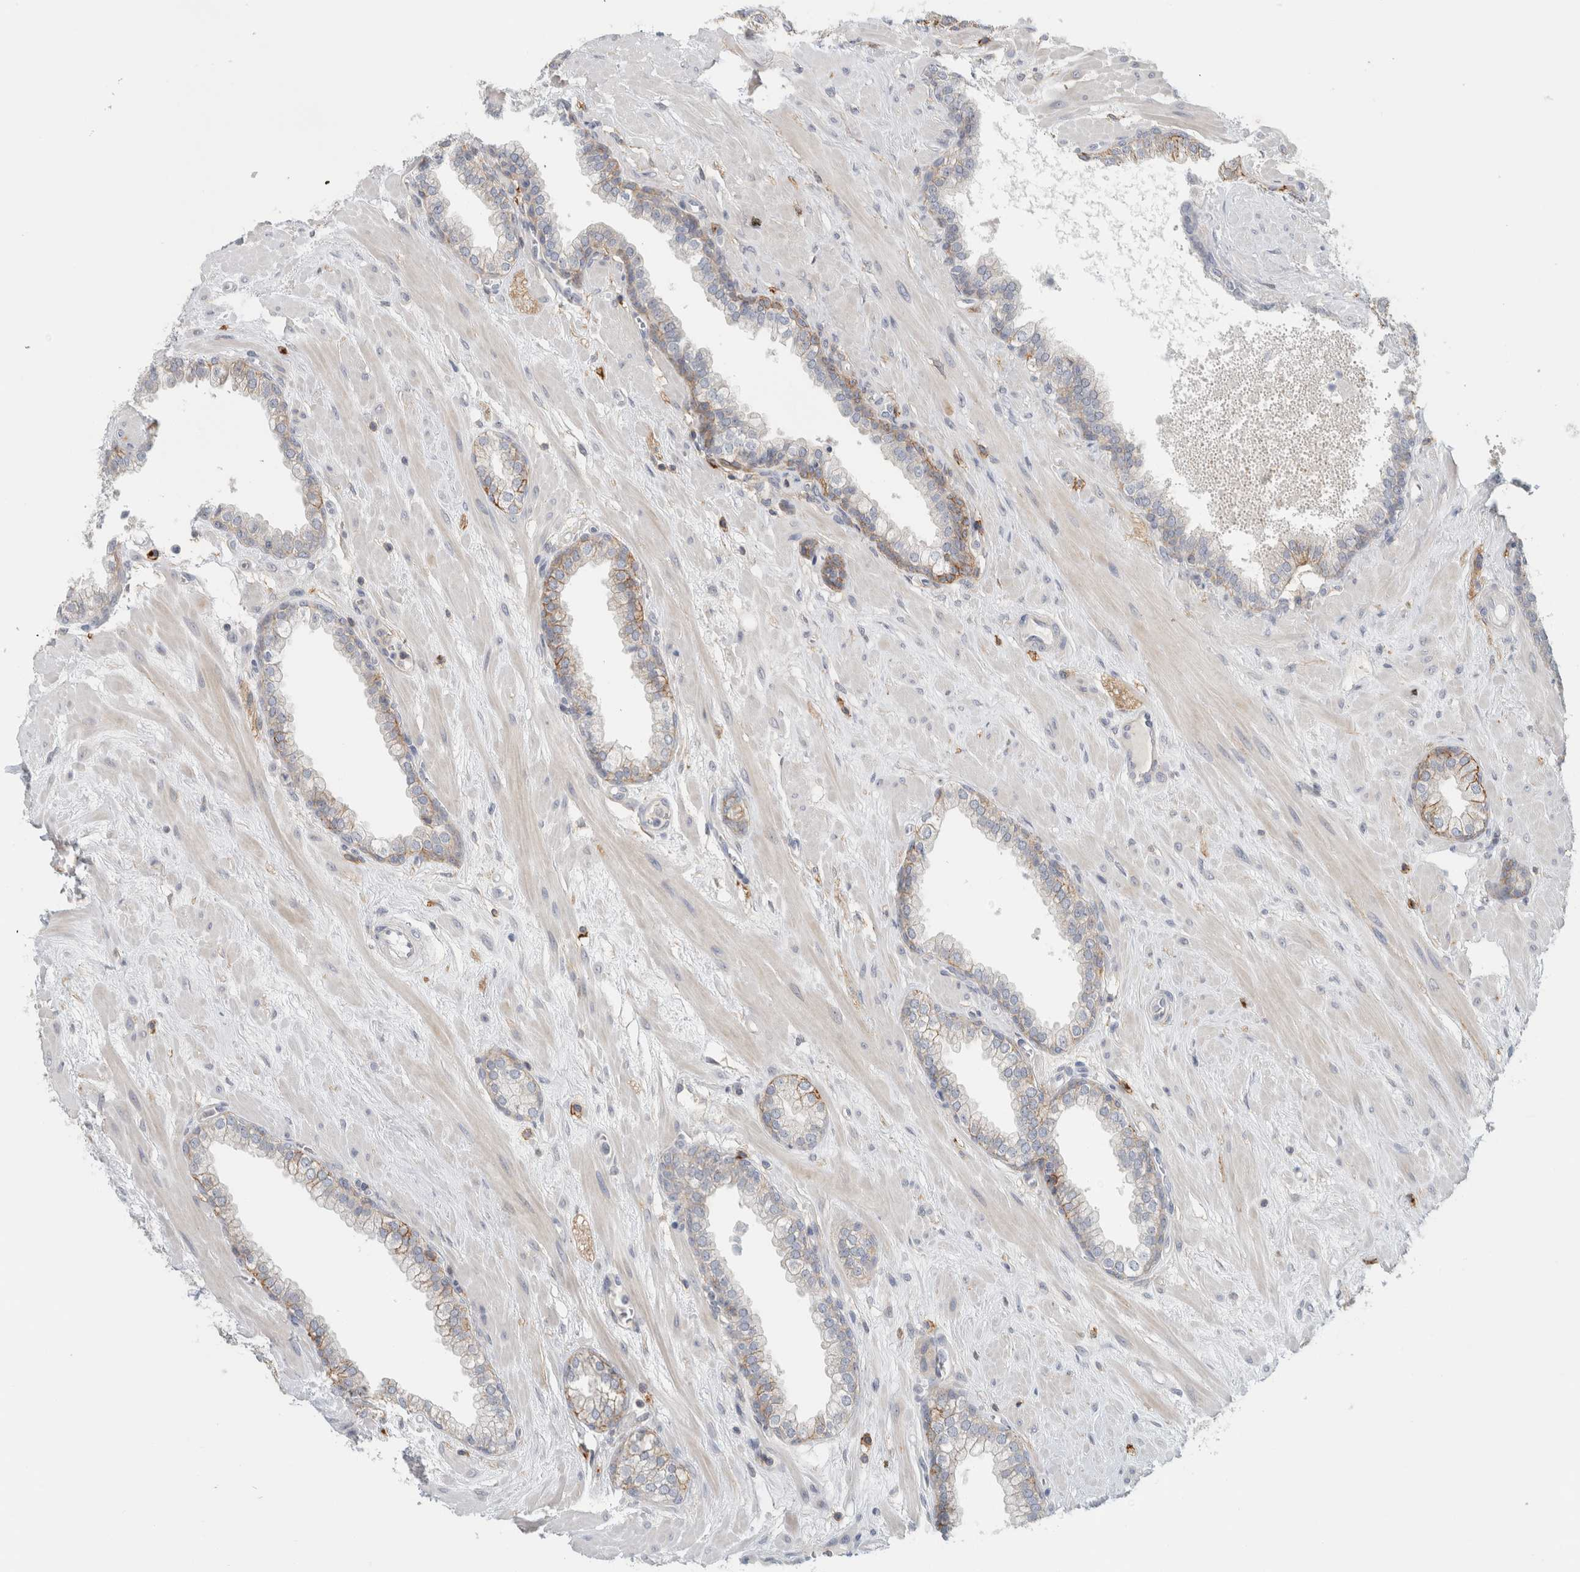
{"staining": {"intensity": "weak", "quantity": "<25%", "location": "cytoplasmic/membranous"}, "tissue": "prostate", "cell_type": "Glandular cells", "image_type": "normal", "snomed": [{"axis": "morphology", "description": "Normal tissue, NOS"}, {"axis": "morphology", "description": "Urothelial carcinoma, Low grade"}, {"axis": "topography", "description": "Urinary bladder"}, {"axis": "topography", "description": "Prostate"}], "caption": "Immunohistochemical staining of unremarkable human prostate reveals no significant expression in glandular cells. Brightfield microscopy of immunohistochemistry (IHC) stained with DAB (brown) and hematoxylin (blue), captured at high magnification.", "gene": "ERCC6L2", "patient": {"sex": "male", "age": 60}}